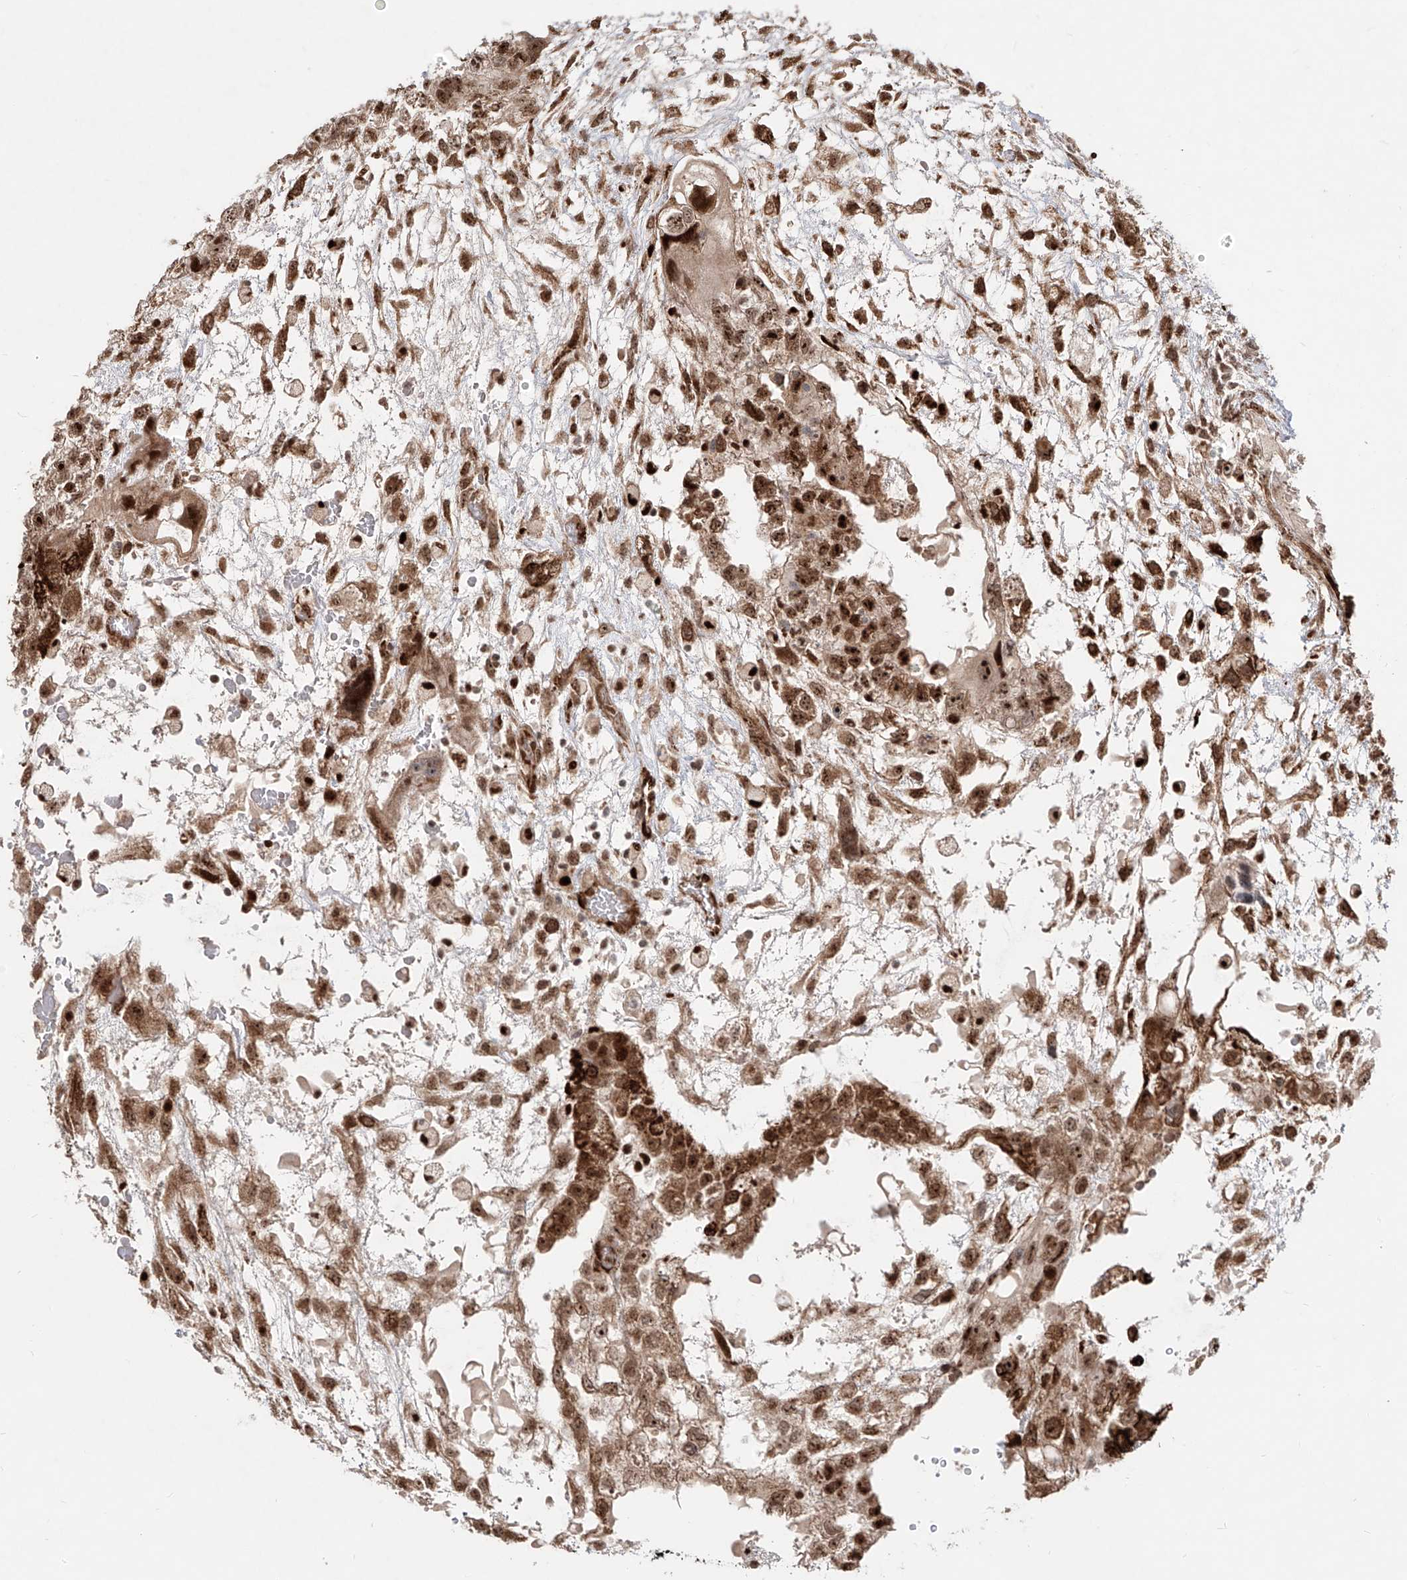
{"staining": {"intensity": "strong", "quantity": ">75%", "location": "cytoplasmic/membranous,nuclear"}, "tissue": "testis cancer", "cell_type": "Tumor cells", "image_type": "cancer", "snomed": [{"axis": "morphology", "description": "Carcinoma, Embryonal, NOS"}, {"axis": "topography", "description": "Testis"}], "caption": "DAB immunohistochemical staining of testis cancer exhibits strong cytoplasmic/membranous and nuclear protein staining in approximately >75% of tumor cells. (DAB (3,3'-diaminobenzidine) = brown stain, brightfield microscopy at high magnification).", "gene": "ZNF710", "patient": {"sex": "male", "age": 36}}